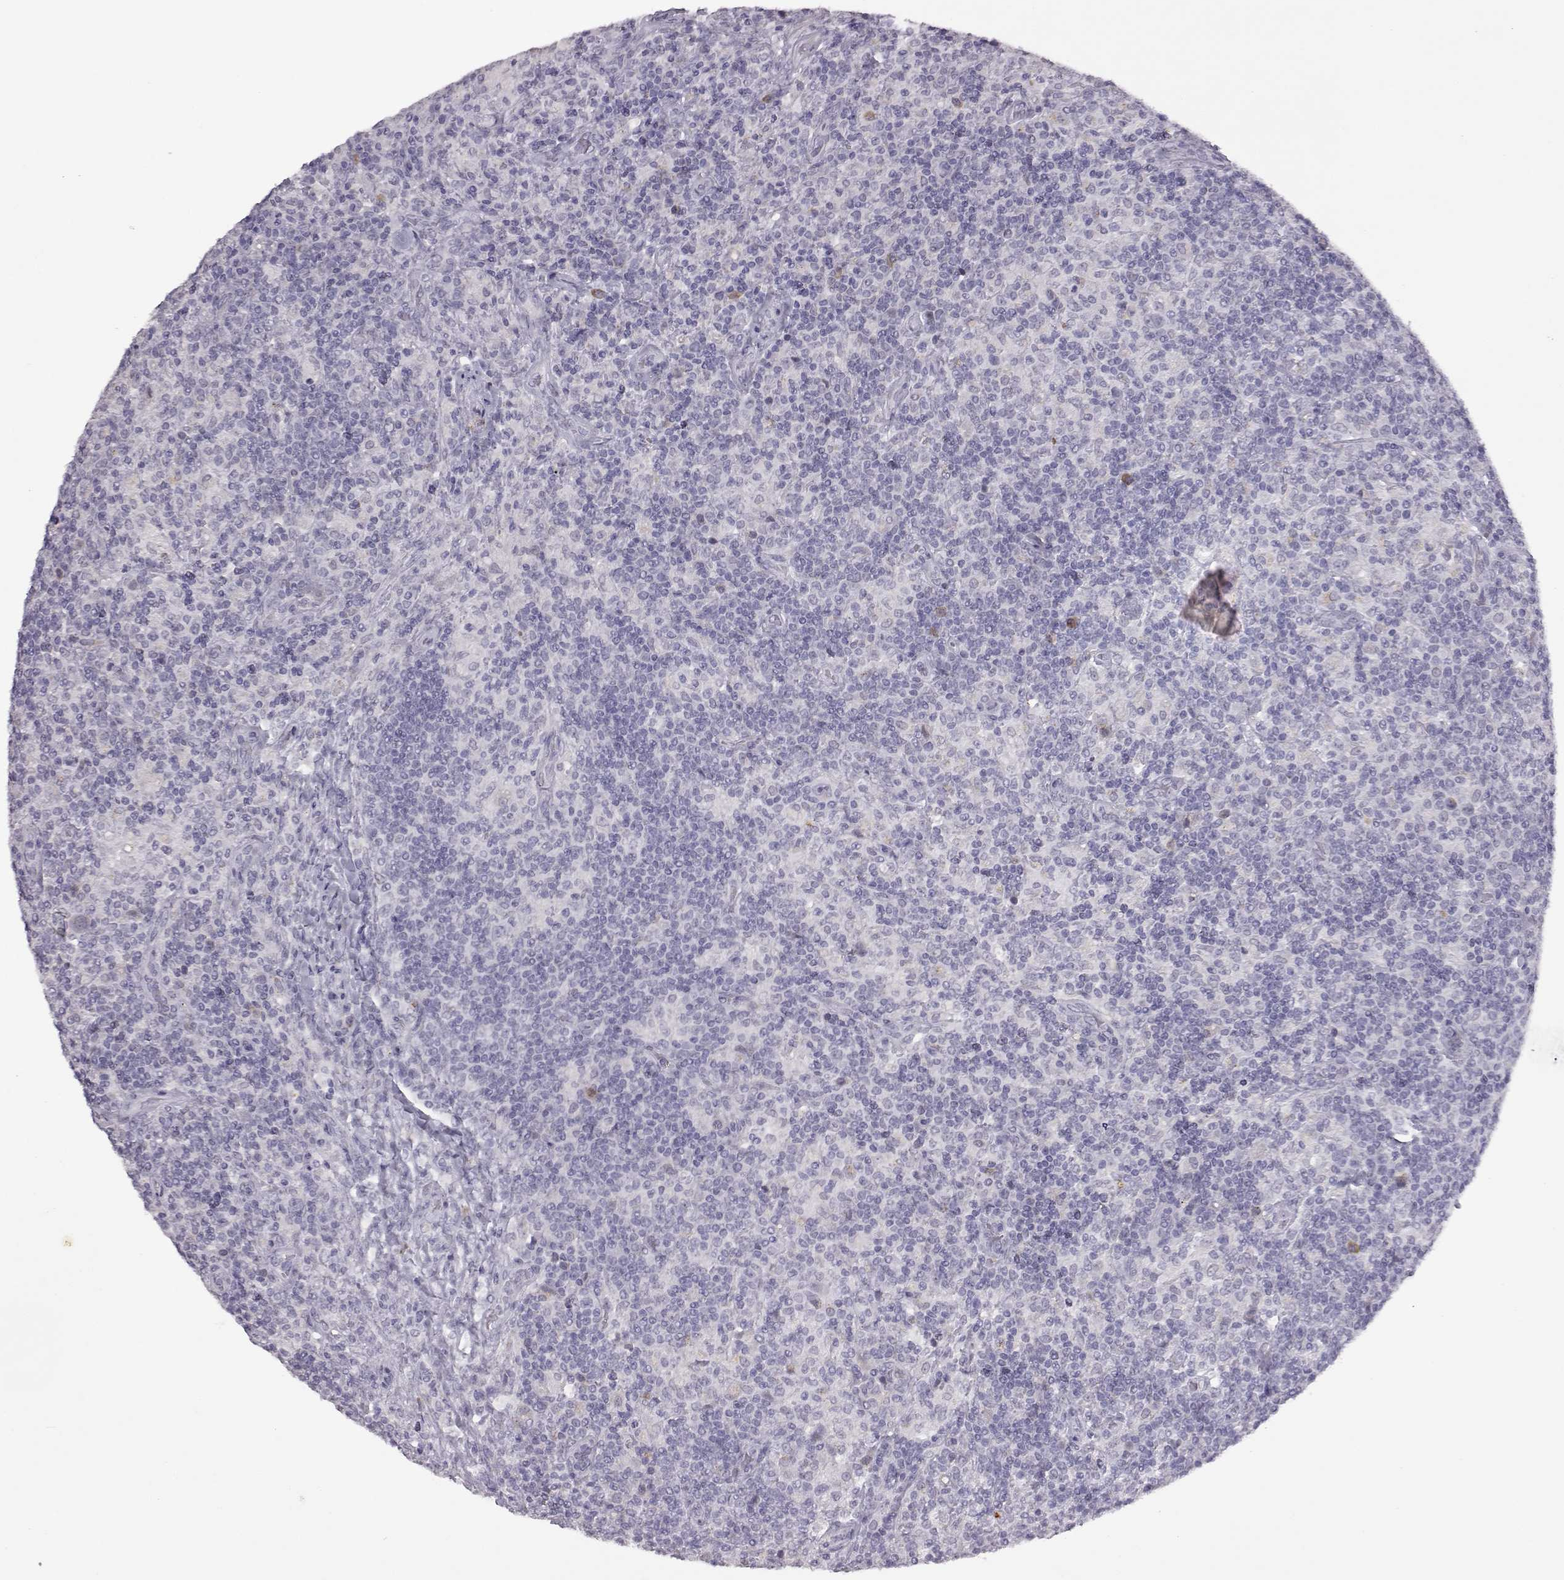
{"staining": {"intensity": "negative", "quantity": "none", "location": "none"}, "tissue": "lymphoma", "cell_type": "Tumor cells", "image_type": "cancer", "snomed": [{"axis": "morphology", "description": "Hodgkin's disease, NOS"}, {"axis": "topography", "description": "Lymph node"}], "caption": "Tumor cells are negative for brown protein staining in lymphoma. (DAB immunohistochemistry with hematoxylin counter stain).", "gene": "VGF", "patient": {"sex": "male", "age": 70}}